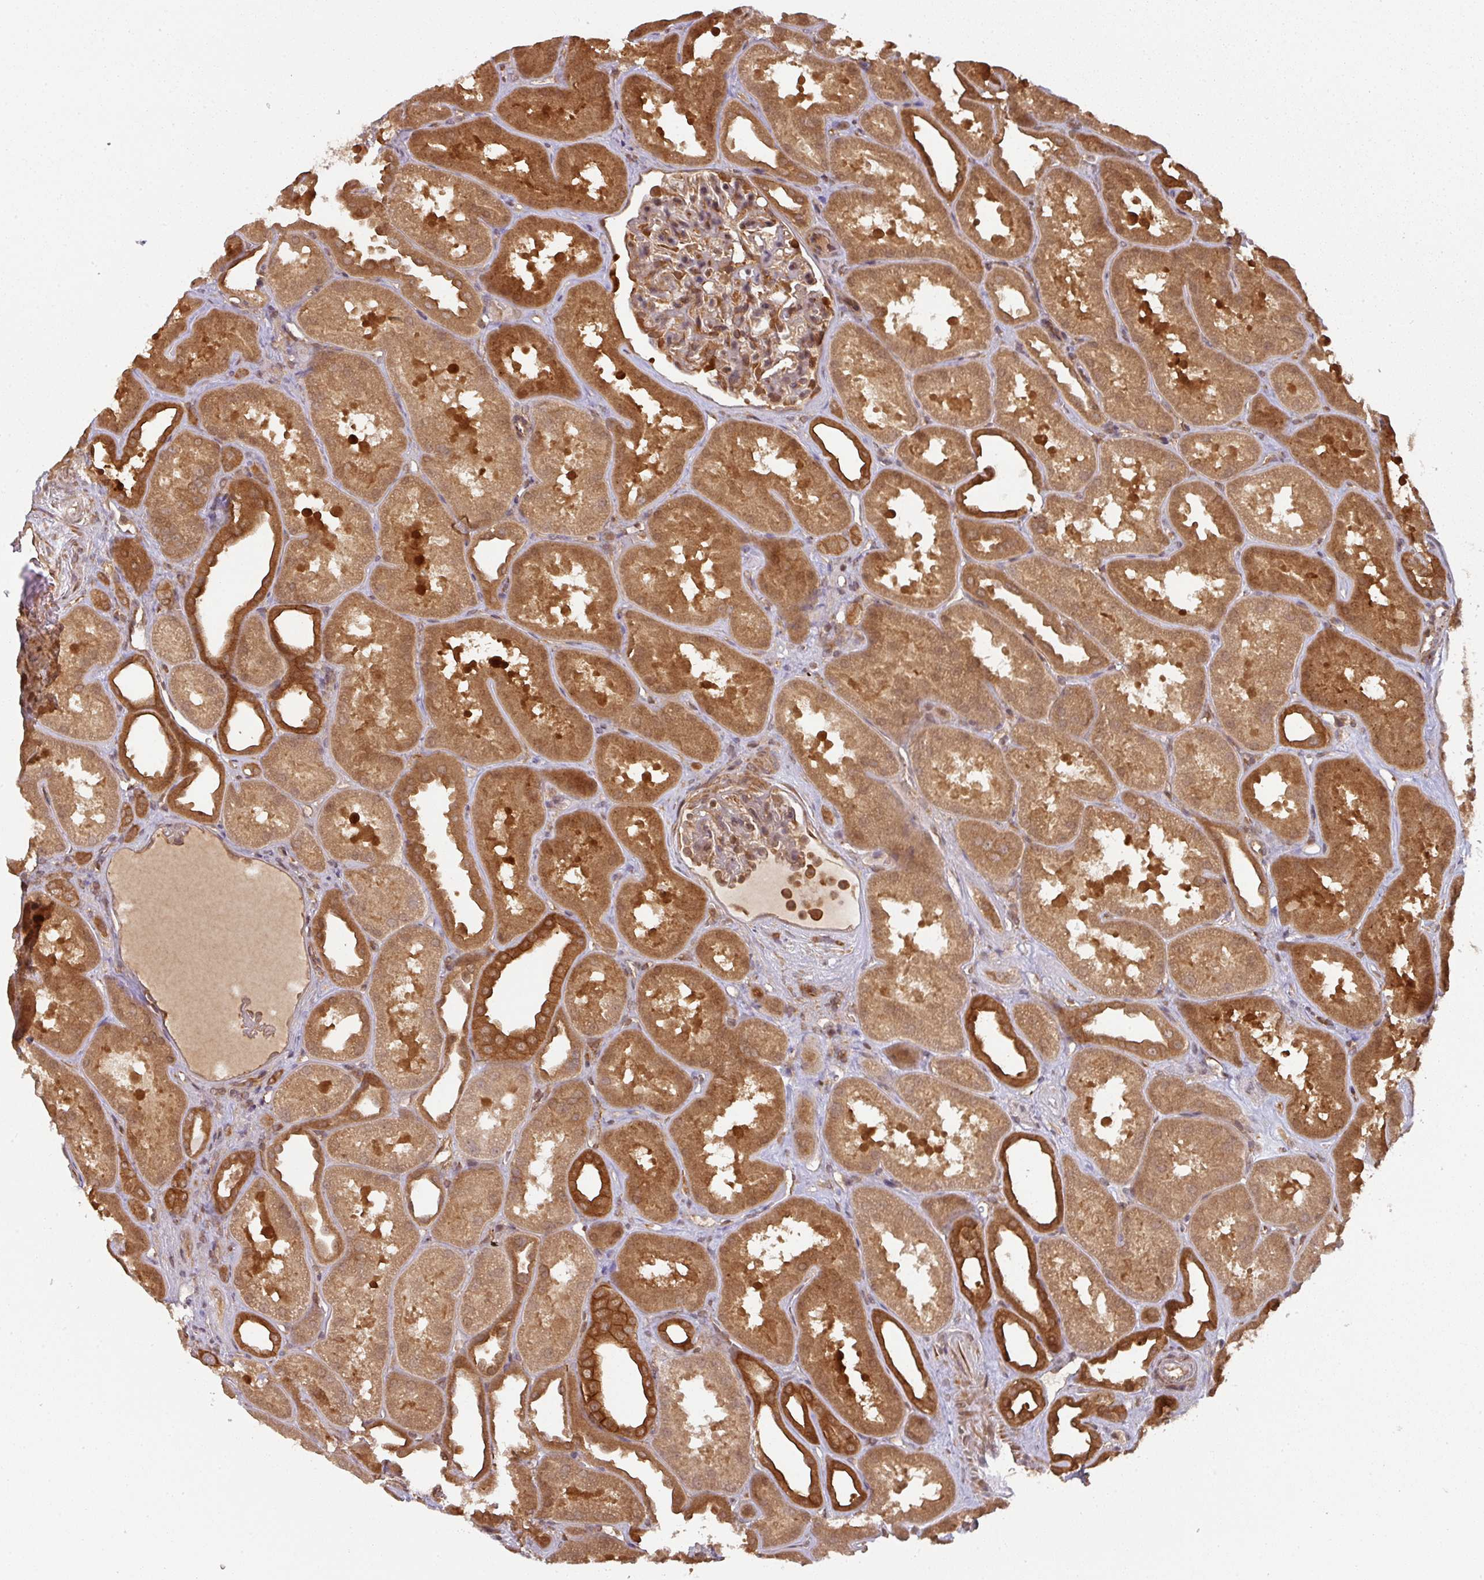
{"staining": {"intensity": "moderate", "quantity": ">75%", "location": "cytoplasmic/membranous"}, "tissue": "kidney", "cell_type": "Cells in glomeruli", "image_type": "normal", "snomed": [{"axis": "morphology", "description": "Normal tissue, NOS"}, {"axis": "topography", "description": "Kidney"}], "caption": "Cells in glomeruli reveal medium levels of moderate cytoplasmic/membranous positivity in approximately >75% of cells in normal kidney.", "gene": "EIF4EBP2", "patient": {"sex": "male", "age": 61}}